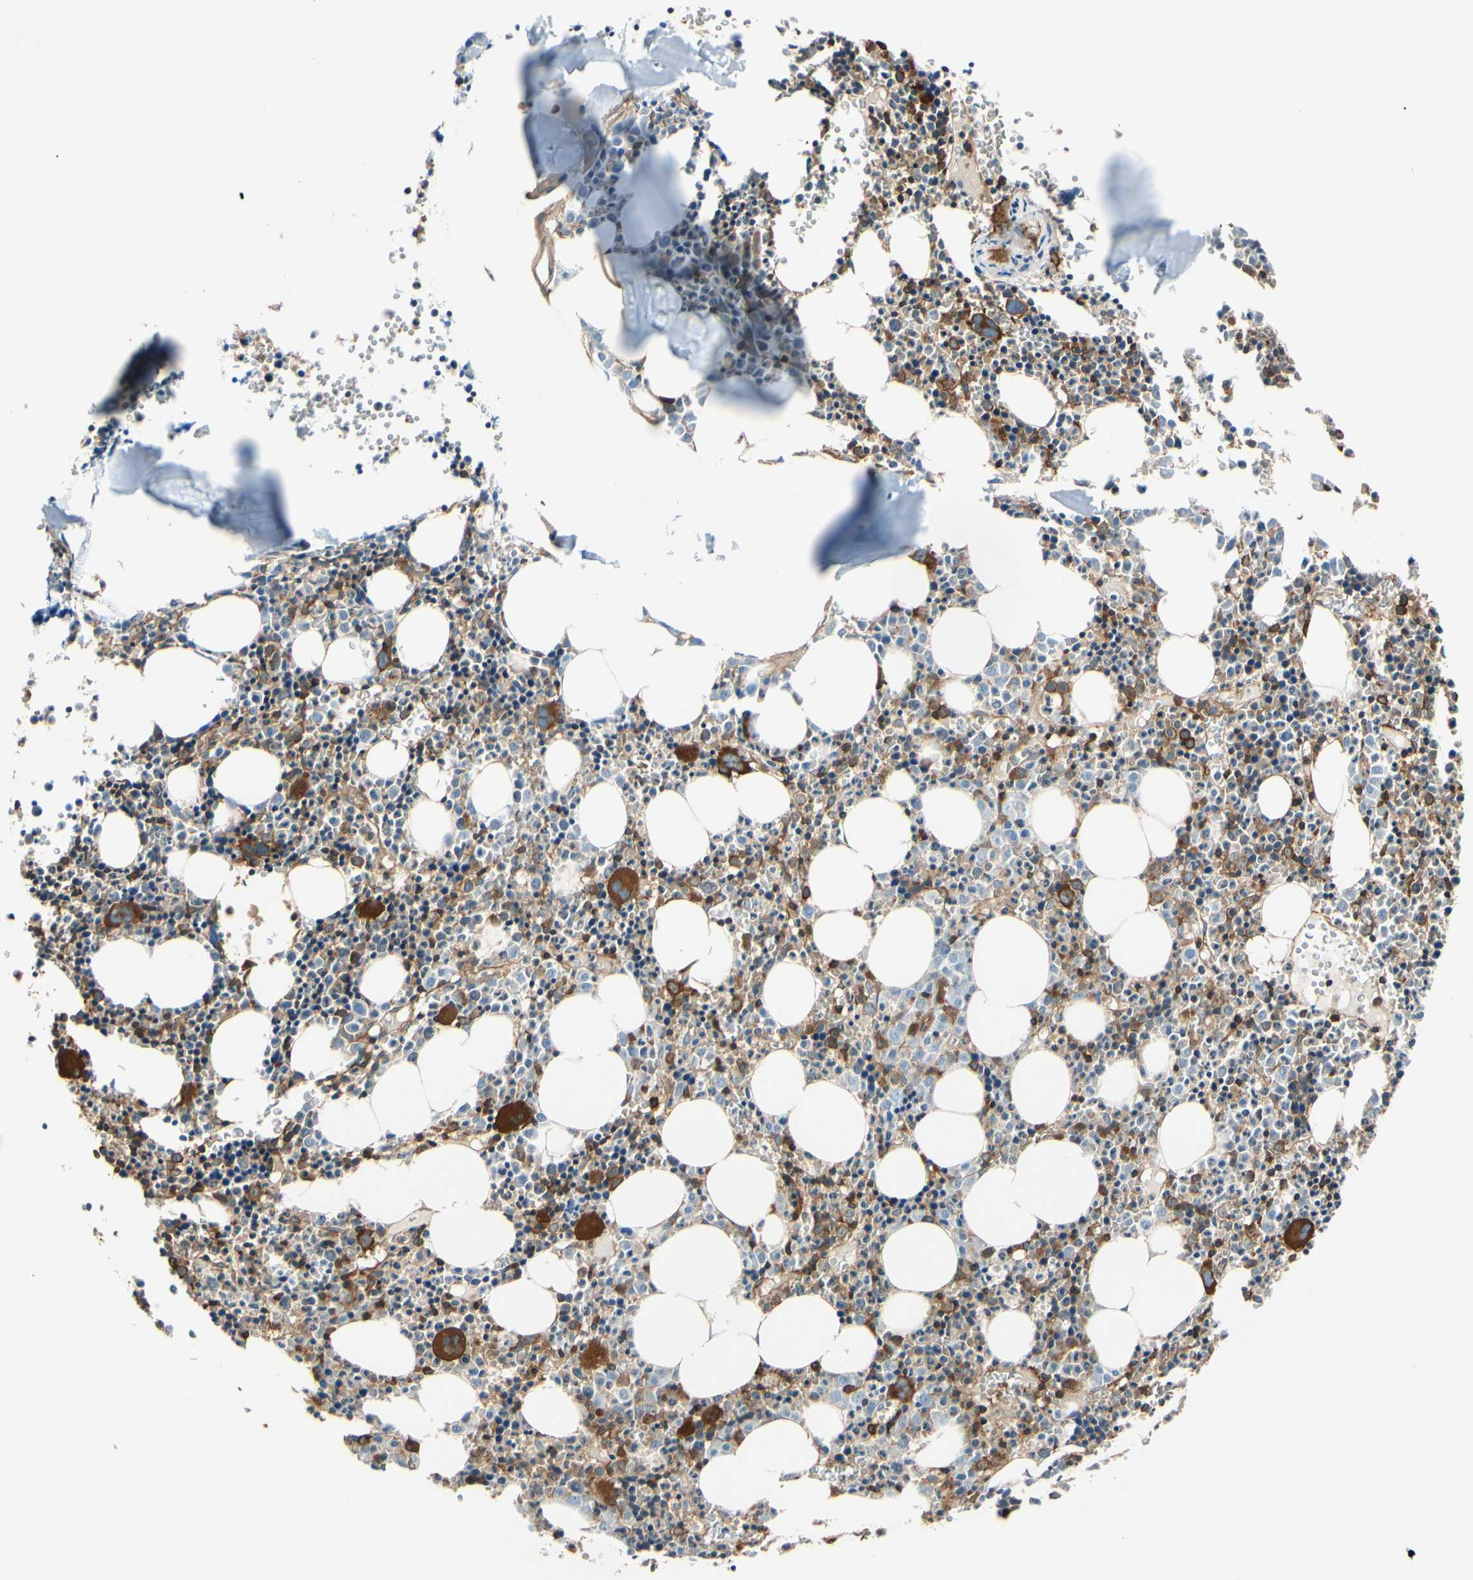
{"staining": {"intensity": "moderate", "quantity": "25%-75%", "location": "cytoplasmic/membranous"}, "tissue": "bone marrow", "cell_type": "Hematopoietic cells", "image_type": "normal", "snomed": [{"axis": "morphology", "description": "Normal tissue, NOS"}, {"axis": "morphology", "description": "Inflammation, NOS"}, {"axis": "topography", "description": "Bone marrow"}], "caption": "A high-resolution histopathology image shows immunohistochemistry staining of unremarkable bone marrow, which displays moderate cytoplasmic/membranous positivity in about 25%-75% of hematopoietic cells.", "gene": "EPS15", "patient": {"sex": "female", "age": 17}}